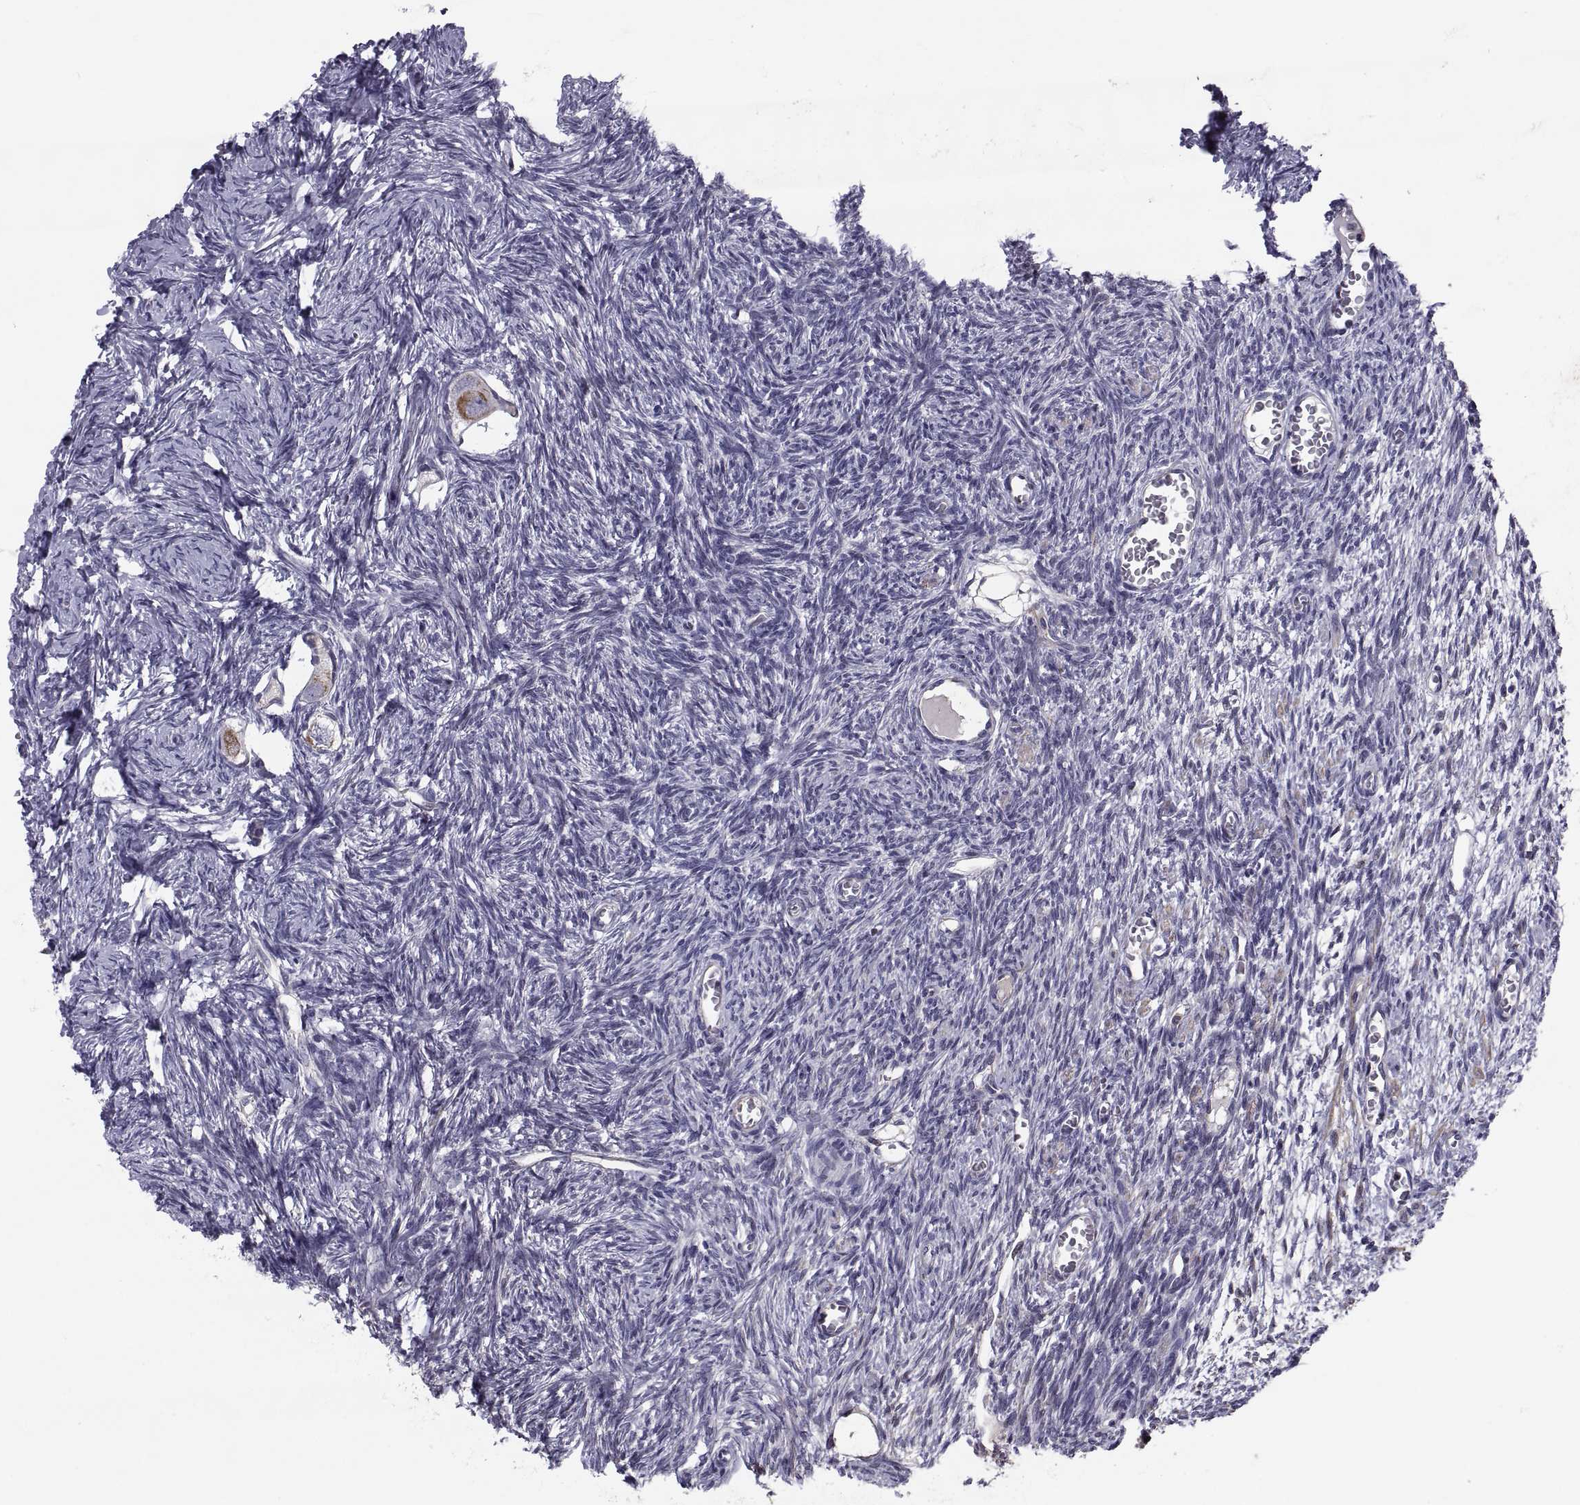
{"staining": {"intensity": "strong", "quantity": "<25%", "location": "cytoplasmic/membranous"}, "tissue": "ovary", "cell_type": "Follicle cells", "image_type": "normal", "snomed": [{"axis": "morphology", "description": "Normal tissue, NOS"}, {"axis": "topography", "description": "Ovary"}], "caption": "Benign ovary shows strong cytoplasmic/membranous positivity in approximately <25% of follicle cells, visualized by immunohistochemistry. The staining is performed using DAB brown chromogen to label protein expression. The nuclei are counter-stained blue using hematoxylin.", "gene": "ANO1", "patient": {"sex": "female", "age": 27}}